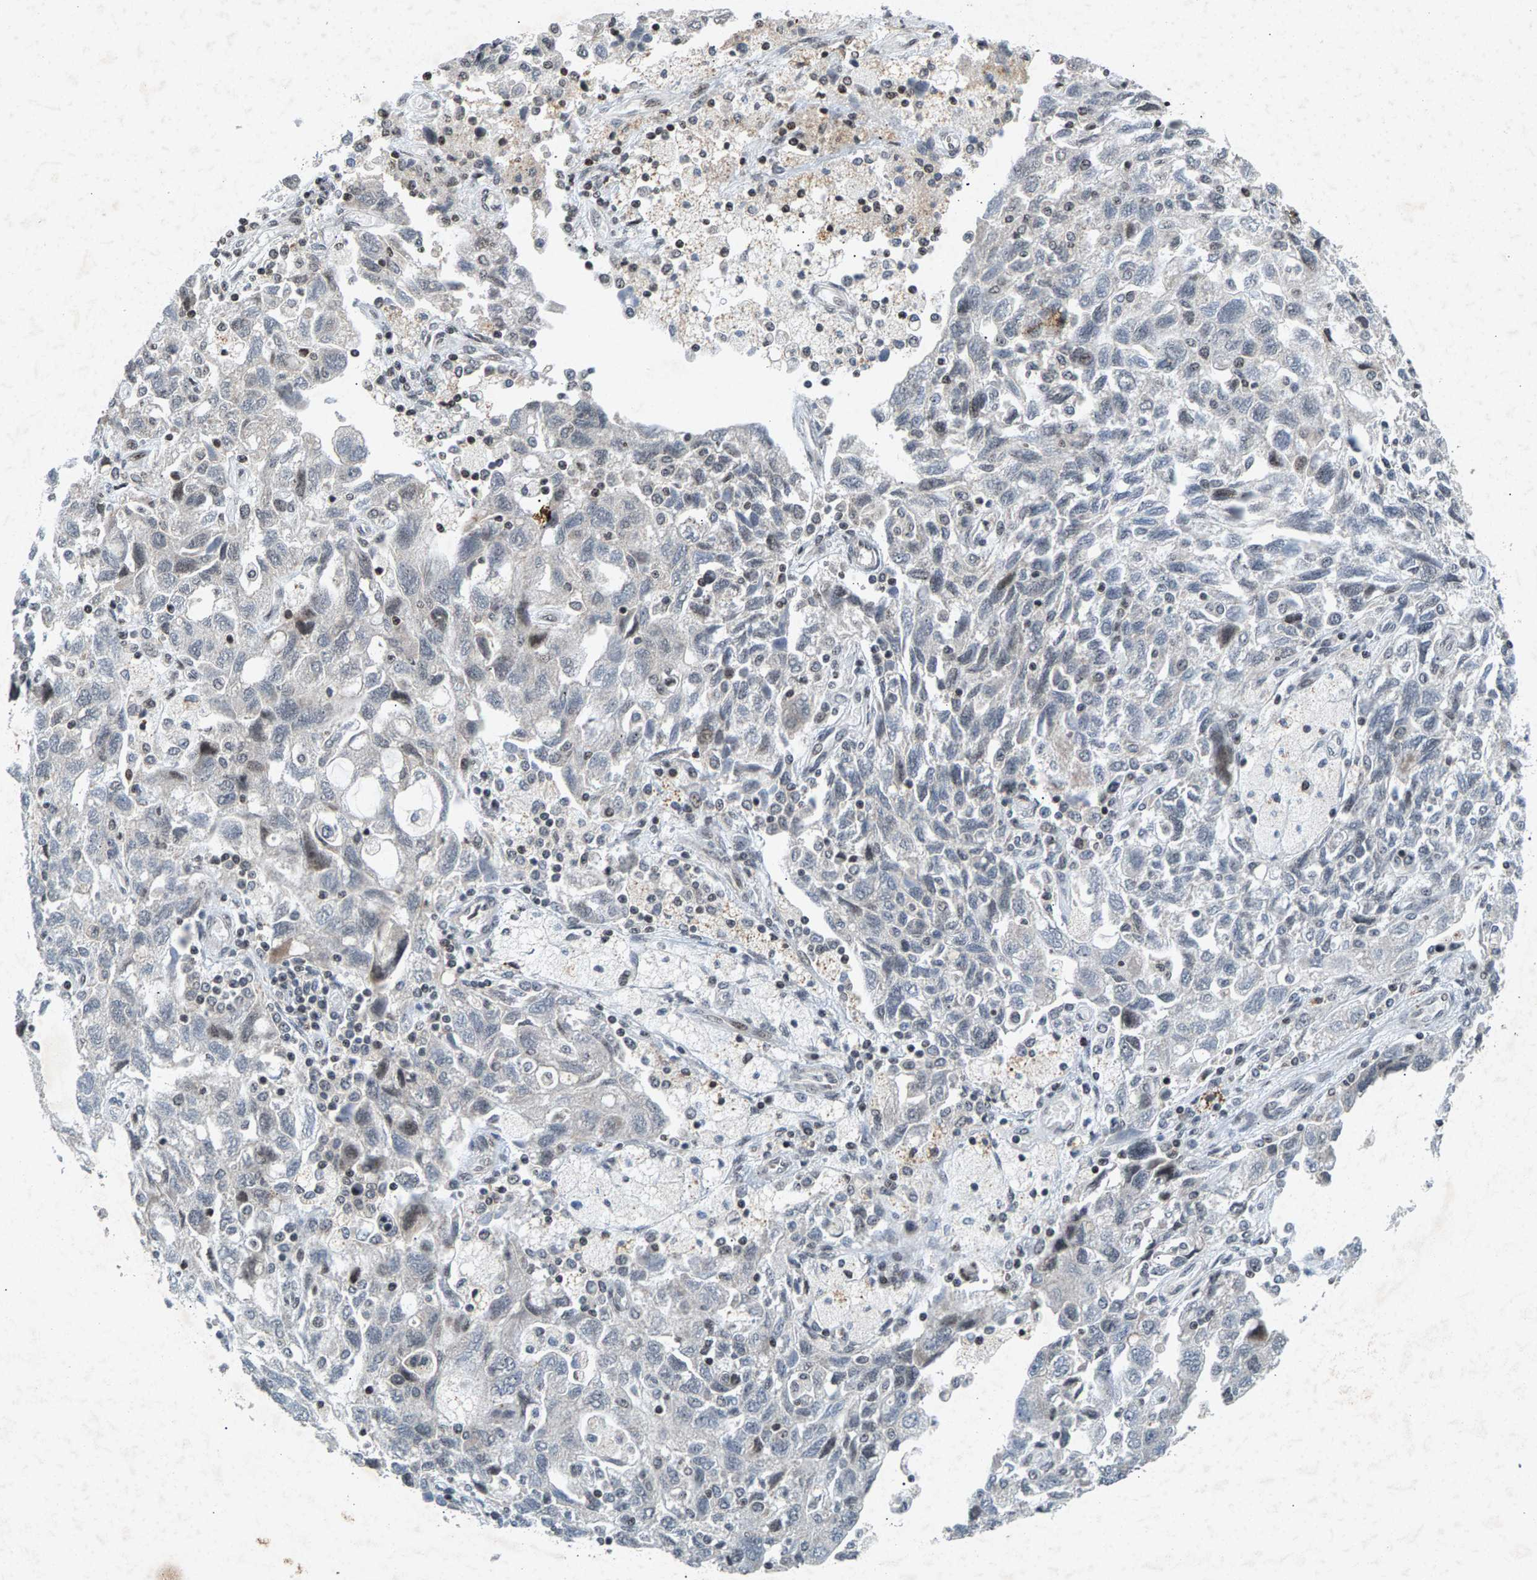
{"staining": {"intensity": "weak", "quantity": "<25%", "location": "nuclear"}, "tissue": "ovarian cancer", "cell_type": "Tumor cells", "image_type": "cancer", "snomed": [{"axis": "morphology", "description": "Carcinoma, NOS"}, {"axis": "morphology", "description": "Cystadenocarcinoma, serous, NOS"}, {"axis": "topography", "description": "Ovary"}], "caption": "This is an immunohistochemistry (IHC) image of human serous cystadenocarcinoma (ovarian). There is no staining in tumor cells.", "gene": "ZPR1", "patient": {"sex": "female", "age": 69}}